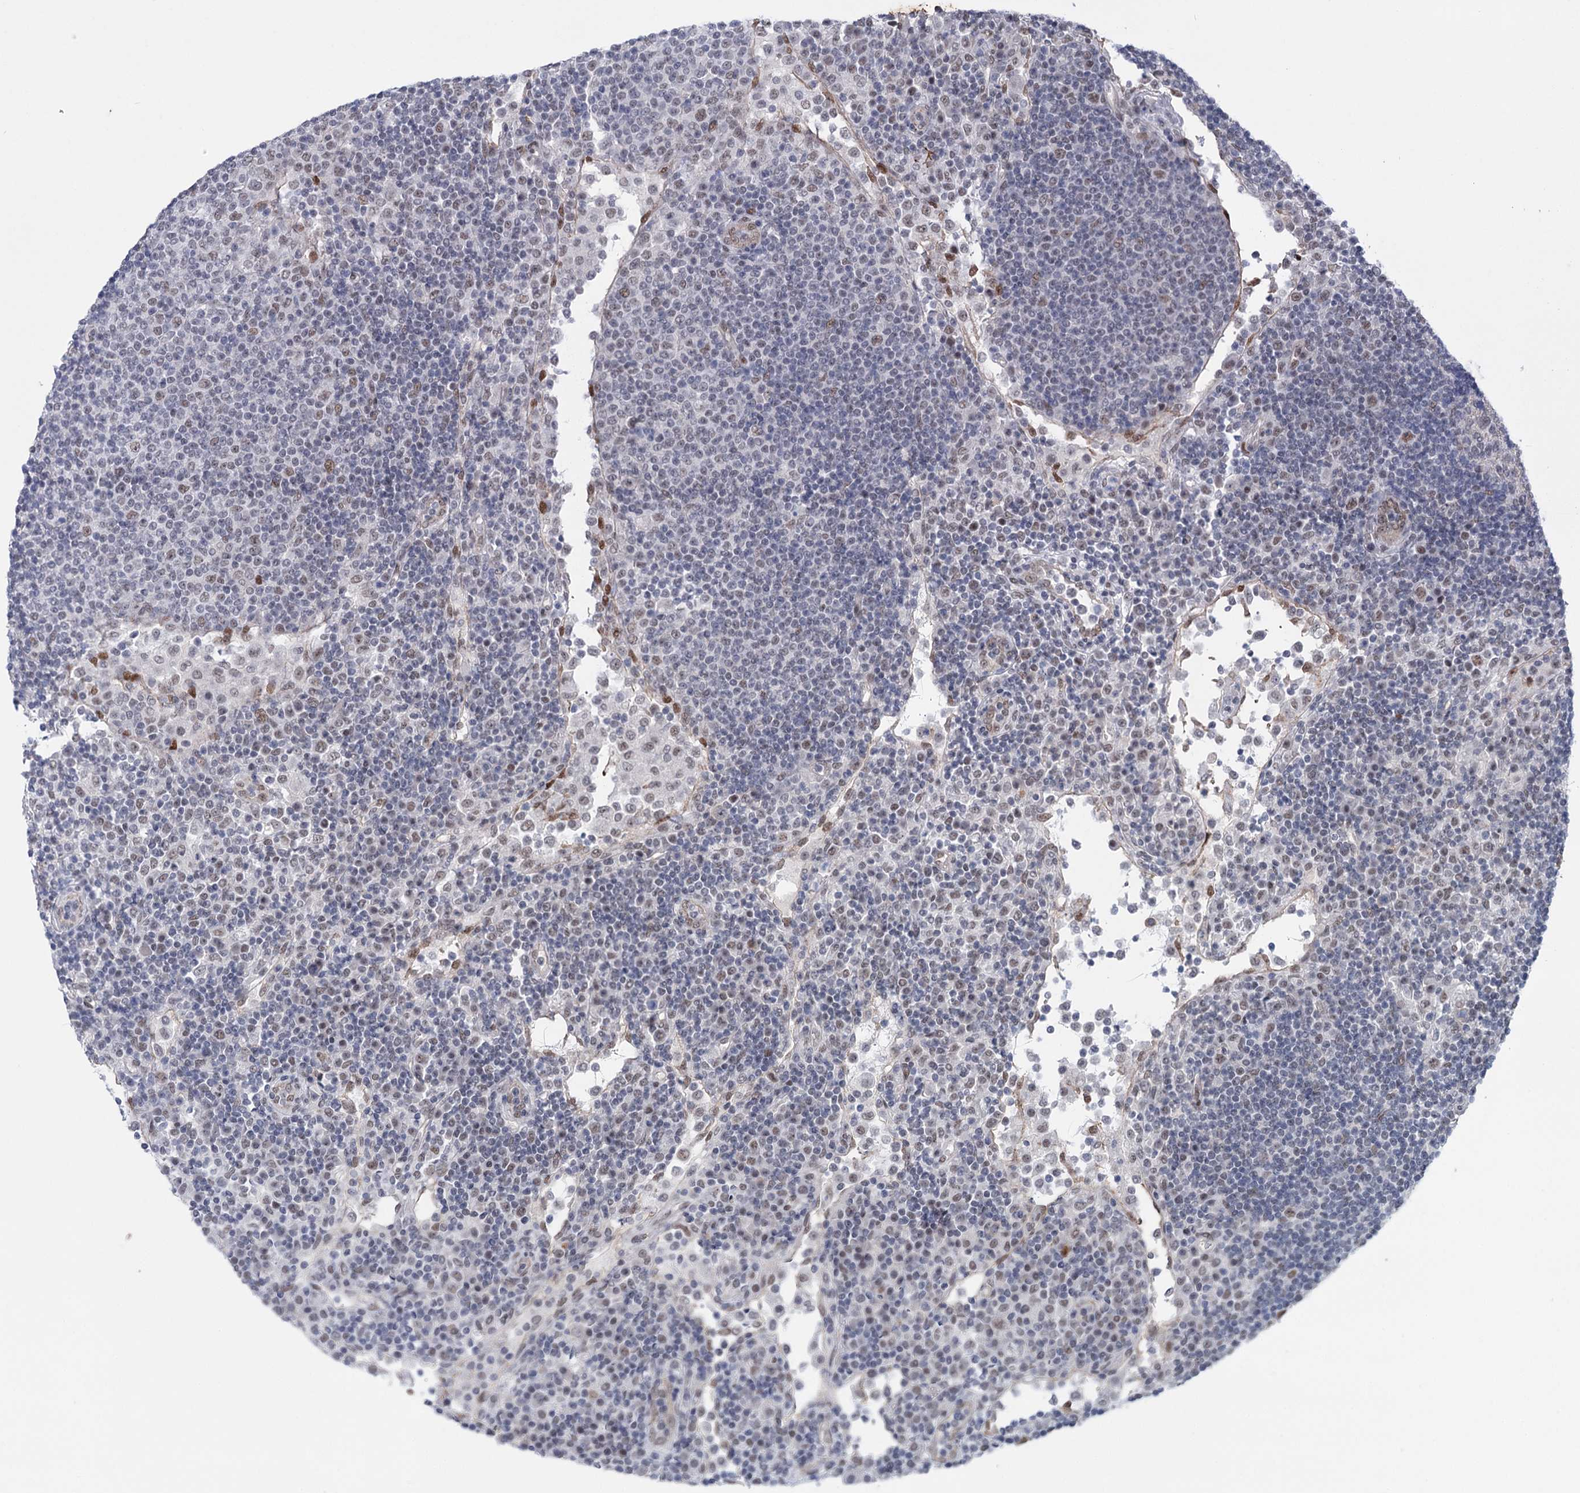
{"staining": {"intensity": "weak", "quantity": "25%-75%", "location": "nuclear"}, "tissue": "lymph node", "cell_type": "Germinal center cells", "image_type": "normal", "snomed": [{"axis": "morphology", "description": "Normal tissue, NOS"}, {"axis": "topography", "description": "Lymph node"}], "caption": "DAB (3,3'-diaminobenzidine) immunohistochemical staining of benign lymph node shows weak nuclear protein expression in about 25%-75% of germinal center cells.", "gene": "FAM53A", "patient": {"sex": "female", "age": 53}}